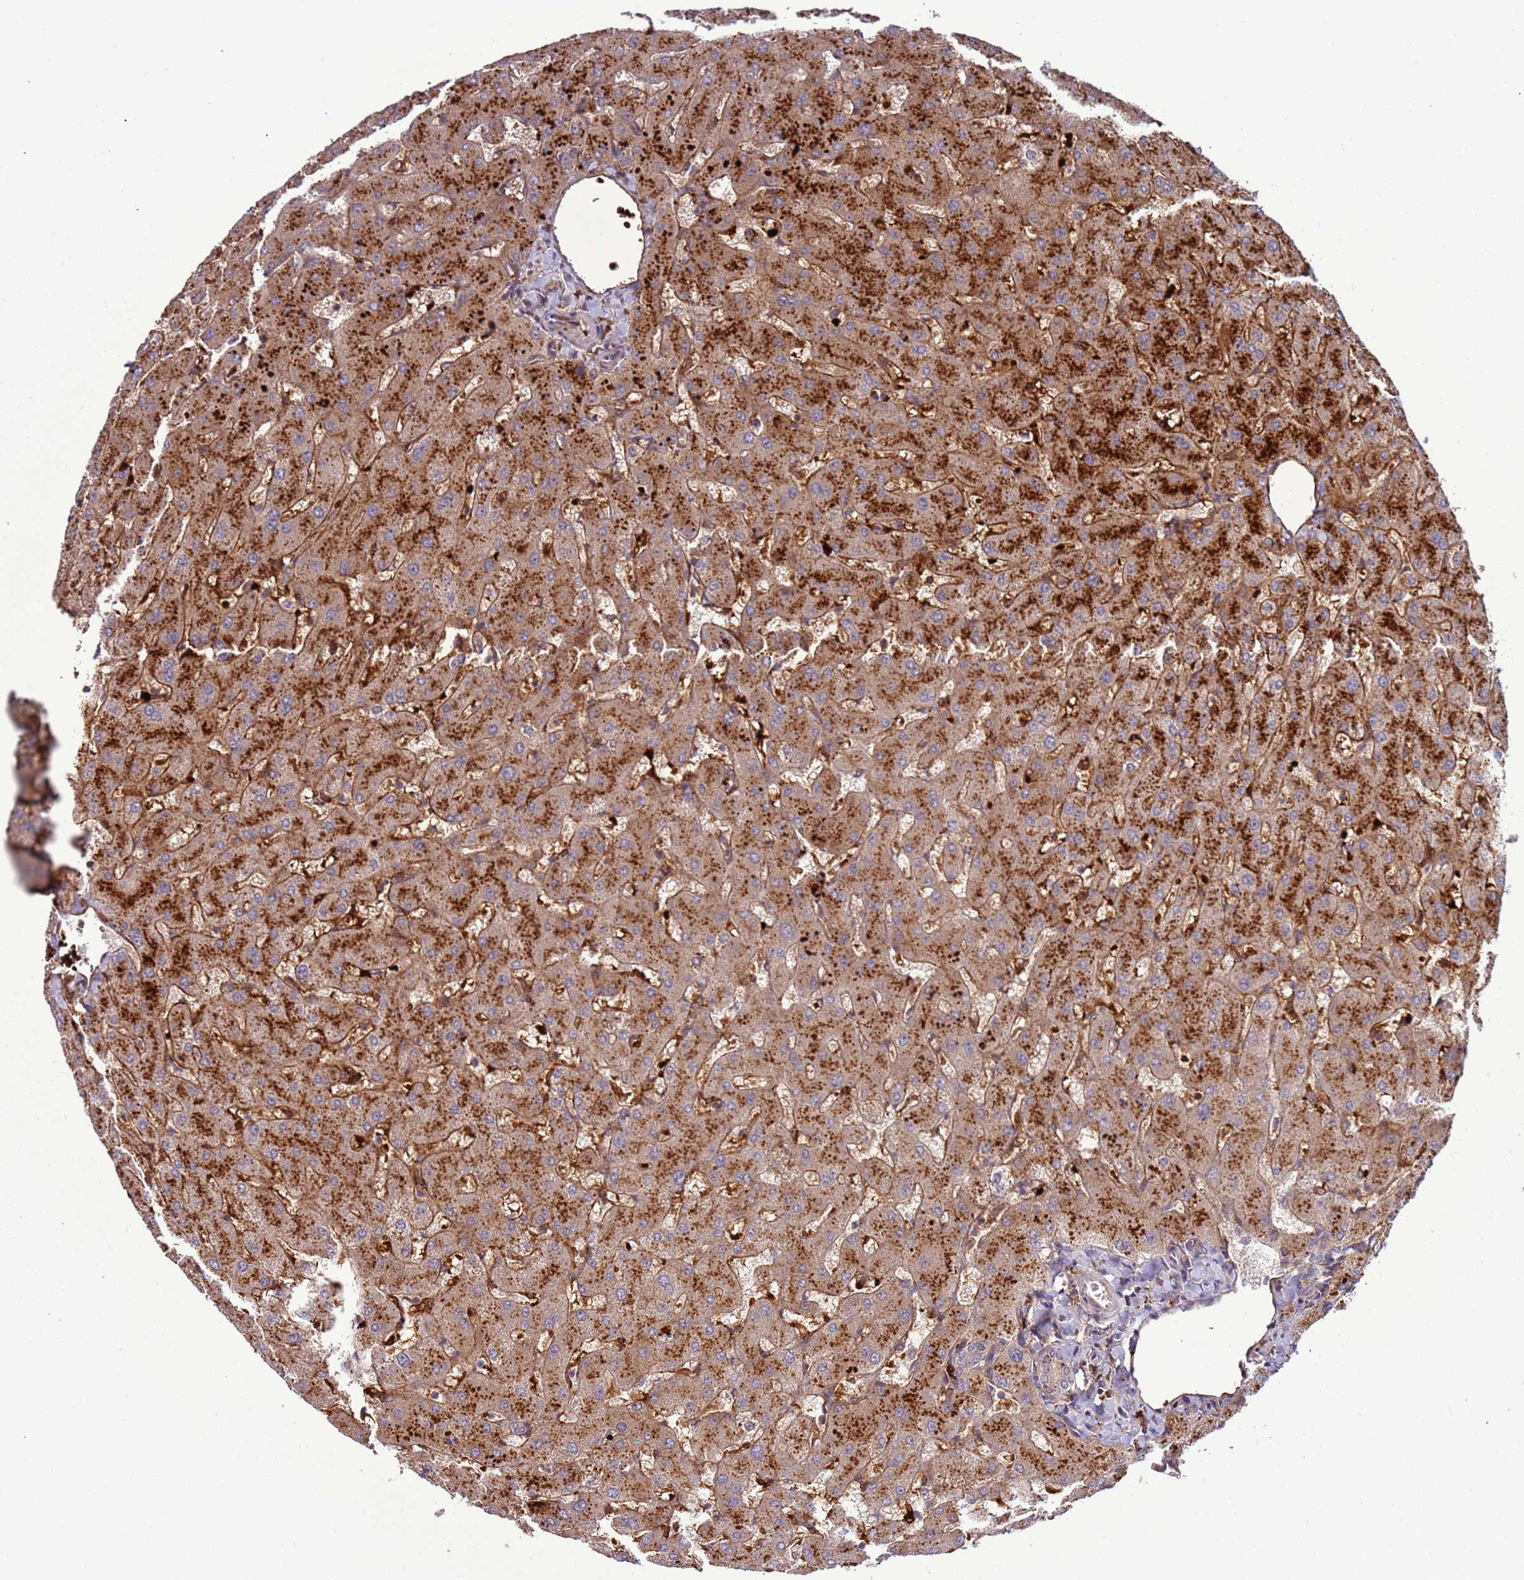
{"staining": {"intensity": "weak", "quantity": ">75%", "location": "cytoplasmic/membranous"}, "tissue": "liver", "cell_type": "Cholangiocytes", "image_type": "normal", "snomed": [{"axis": "morphology", "description": "Normal tissue, NOS"}, {"axis": "topography", "description": "Liver"}], "caption": "Protein staining by IHC exhibits weak cytoplasmic/membranous positivity in about >75% of cholangiocytes in normal liver.", "gene": "VPS36", "patient": {"sex": "female", "age": 63}}